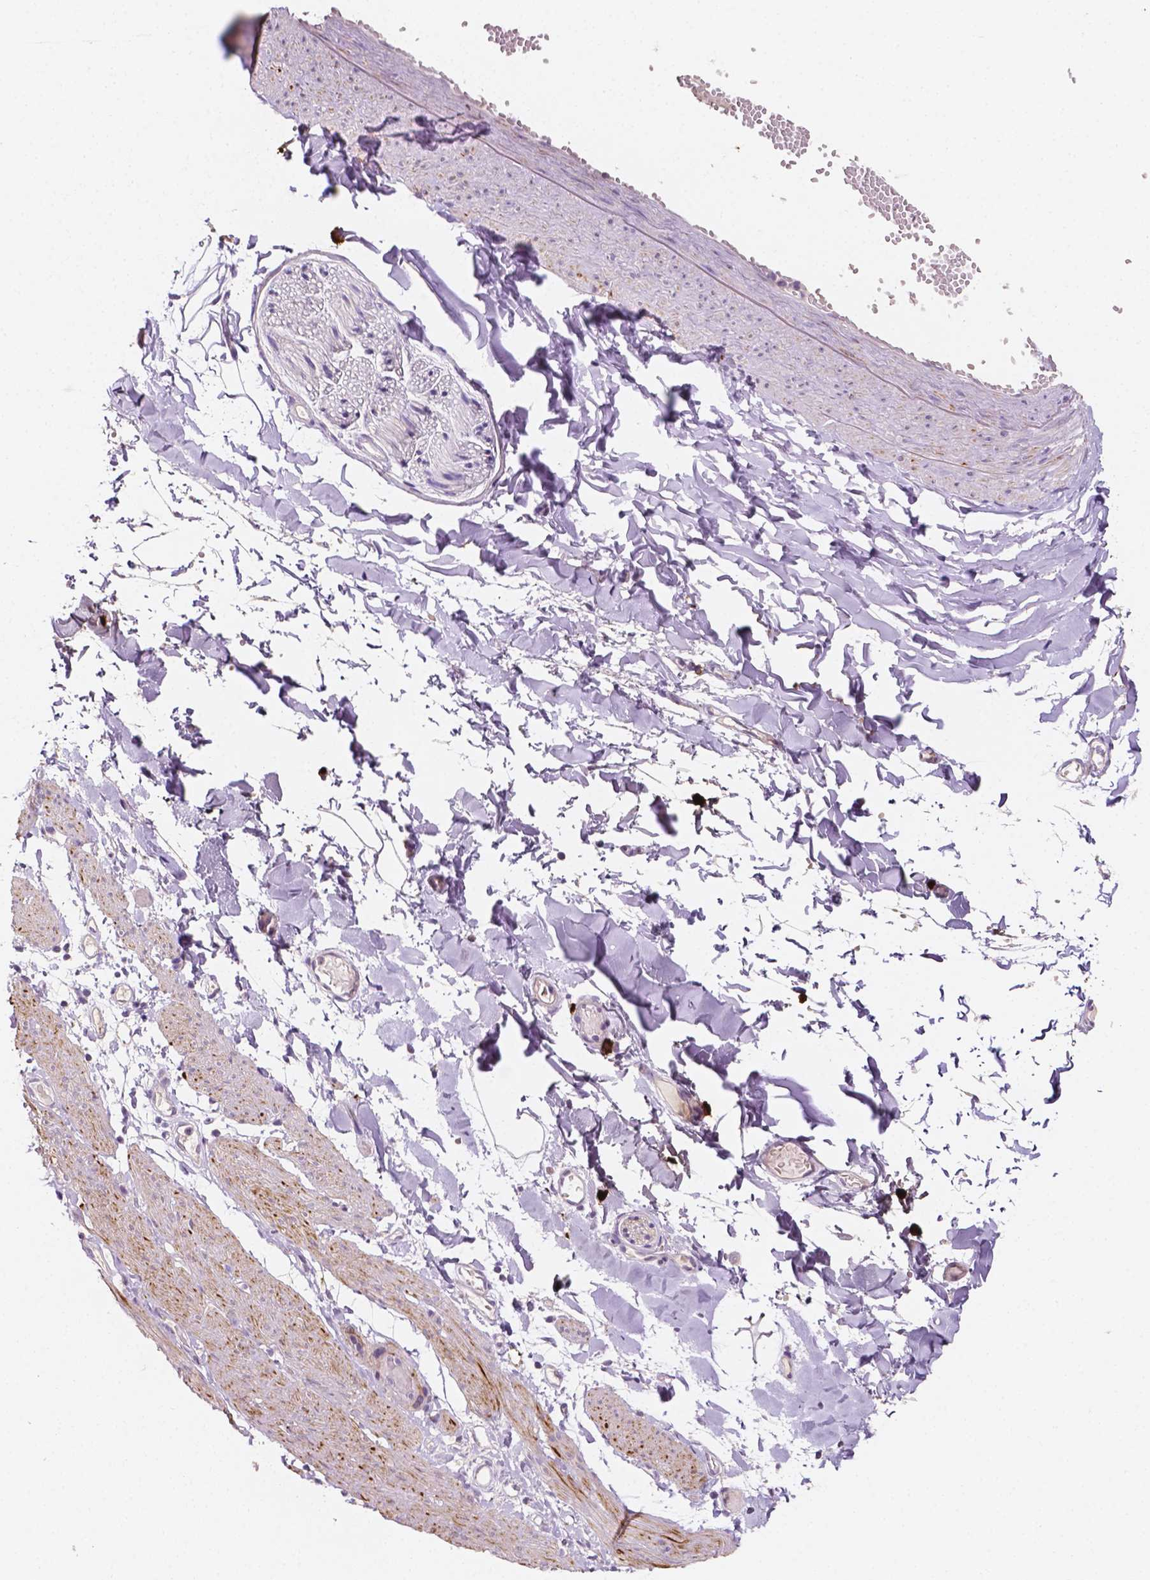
{"staining": {"intensity": "negative", "quantity": "none", "location": "none"}, "tissue": "adipose tissue", "cell_type": "Adipocytes", "image_type": "normal", "snomed": [{"axis": "morphology", "description": "Normal tissue, NOS"}, {"axis": "topography", "description": "Gallbladder"}, {"axis": "topography", "description": "Peripheral nerve tissue"}], "caption": "Micrograph shows no significant protein staining in adipocytes of normal adipose tissue. (DAB IHC, high magnification).", "gene": "SIRT2", "patient": {"sex": "female", "age": 45}}